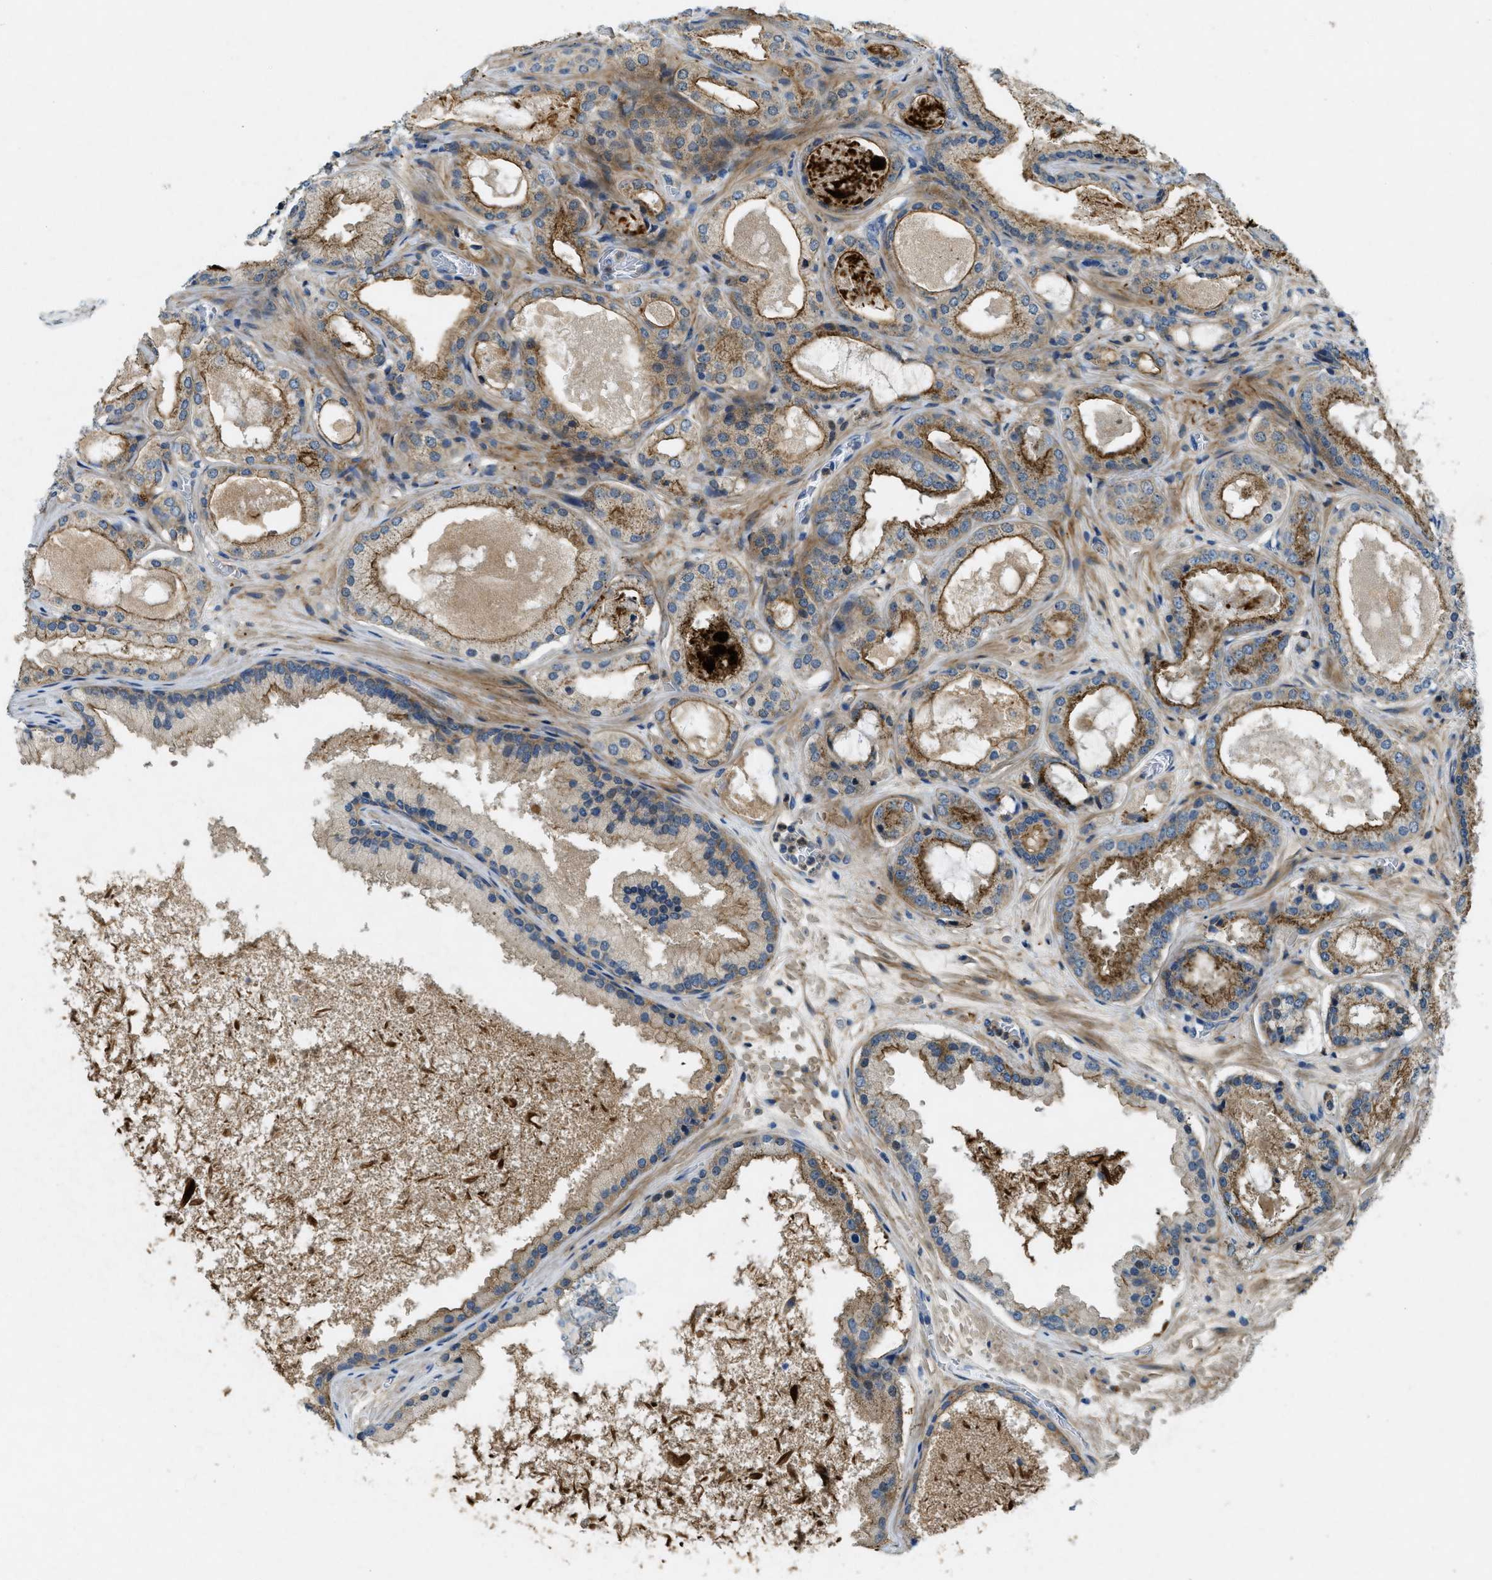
{"staining": {"intensity": "moderate", "quantity": ">75%", "location": "cytoplasmic/membranous"}, "tissue": "prostate cancer", "cell_type": "Tumor cells", "image_type": "cancer", "snomed": [{"axis": "morphology", "description": "Adenocarcinoma, High grade"}, {"axis": "topography", "description": "Prostate"}], "caption": "Human prostate high-grade adenocarcinoma stained for a protein (brown) demonstrates moderate cytoplasmic/membranous positive expression in about >75% of tumor cells.", "gene": "SNX14", "patient": {"sex": "male", "age": 65}}